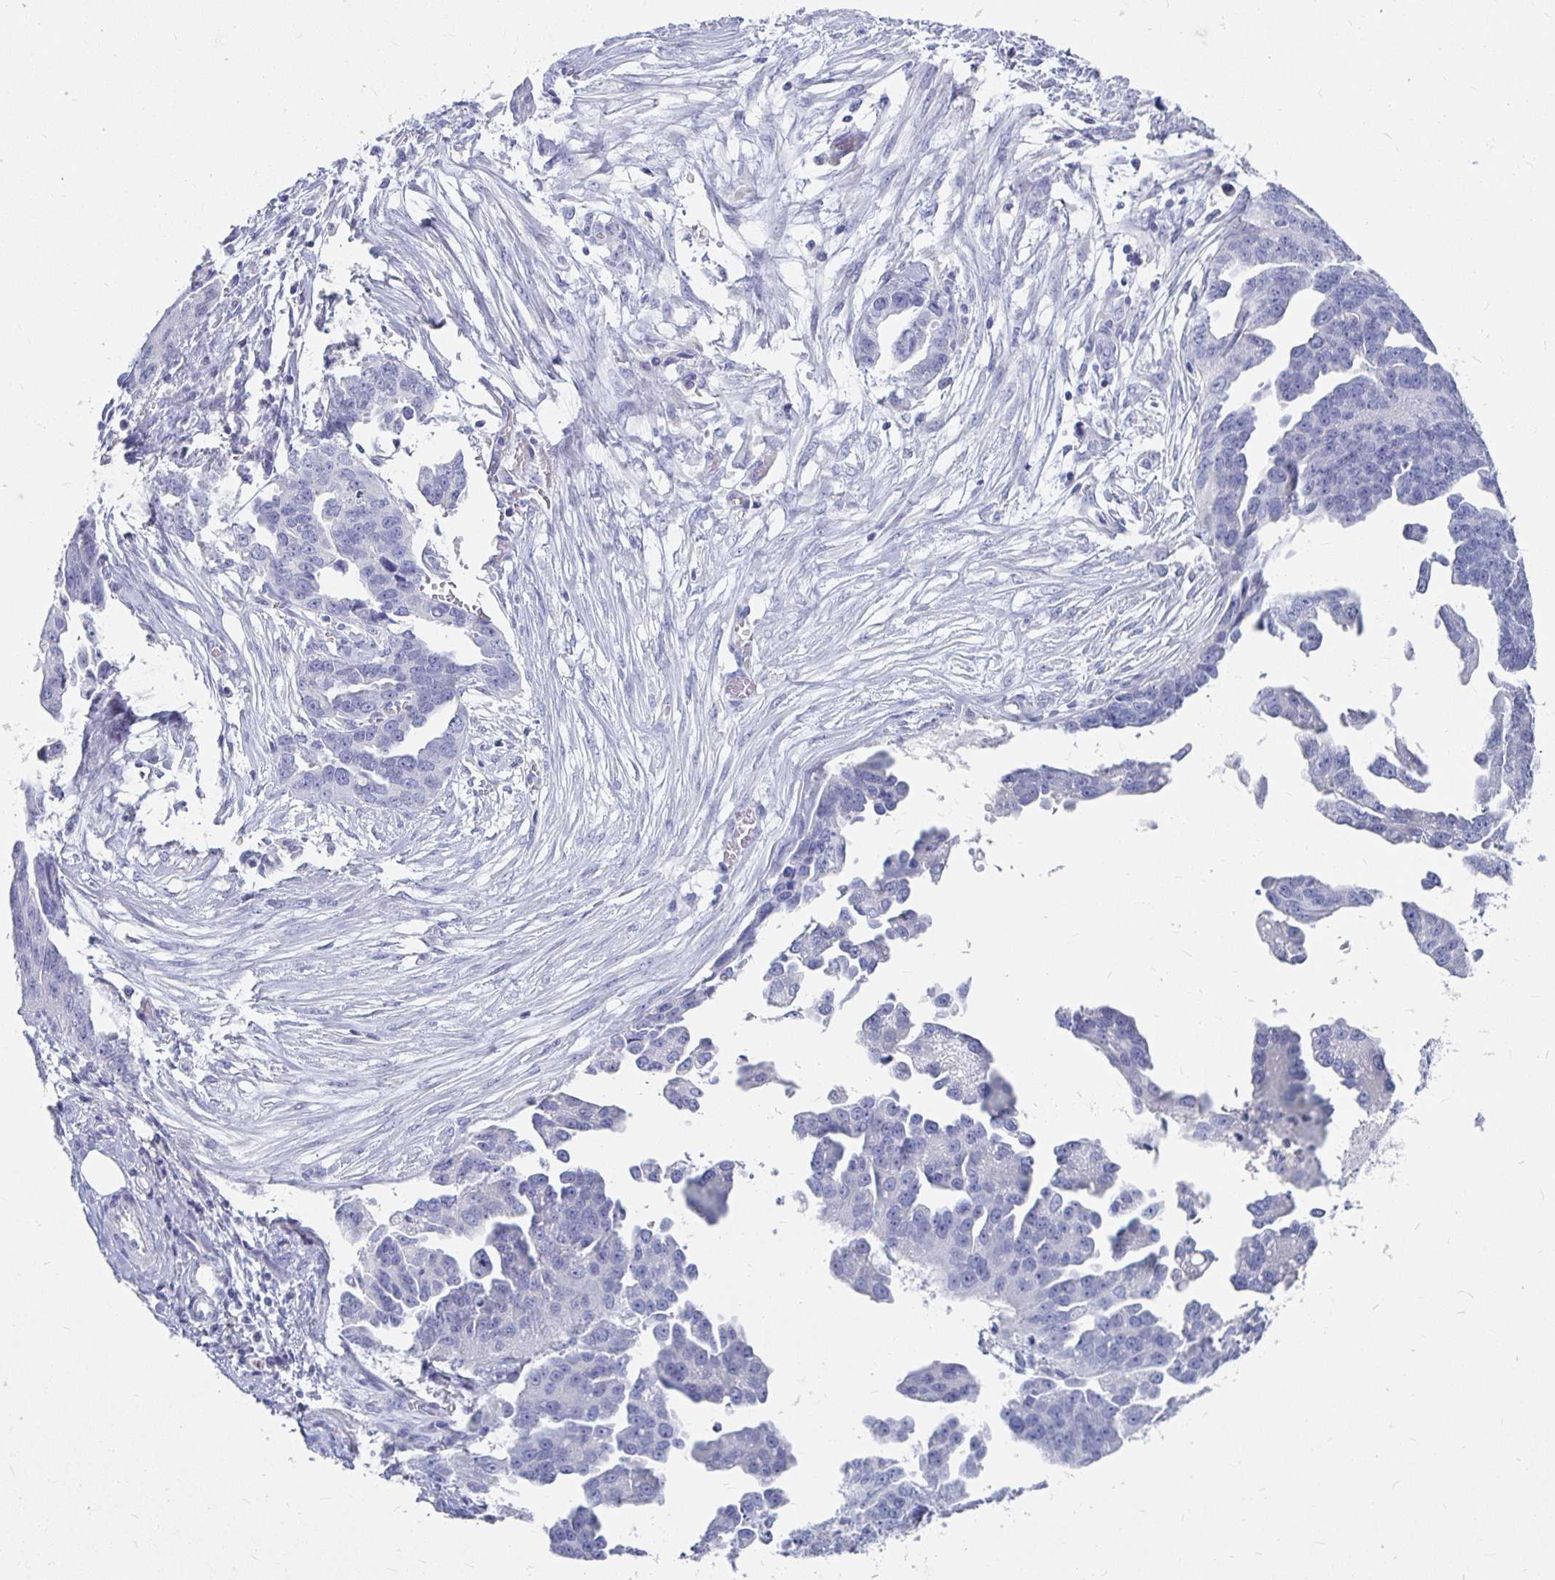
{"staining": {"intensity": "negative", "quantity": "none", "location": "none"}, "tissue": "ovarian cancer", "cell_type": "Tumor cells", "image_type": "cancer", "snomed": [{"axis": "morphology", "description": "Cystadenocarcinoma, serous, NOS"}, {"axis": "topography", "description": "Ovary"}], "caption": "Serous cystadenocarcinoma (ovarian) was stained to show a protein in brown. There is no significant positivity in tumor cells.", "gene": "CA9", "patient": {"sex": "female", "age": 75}}